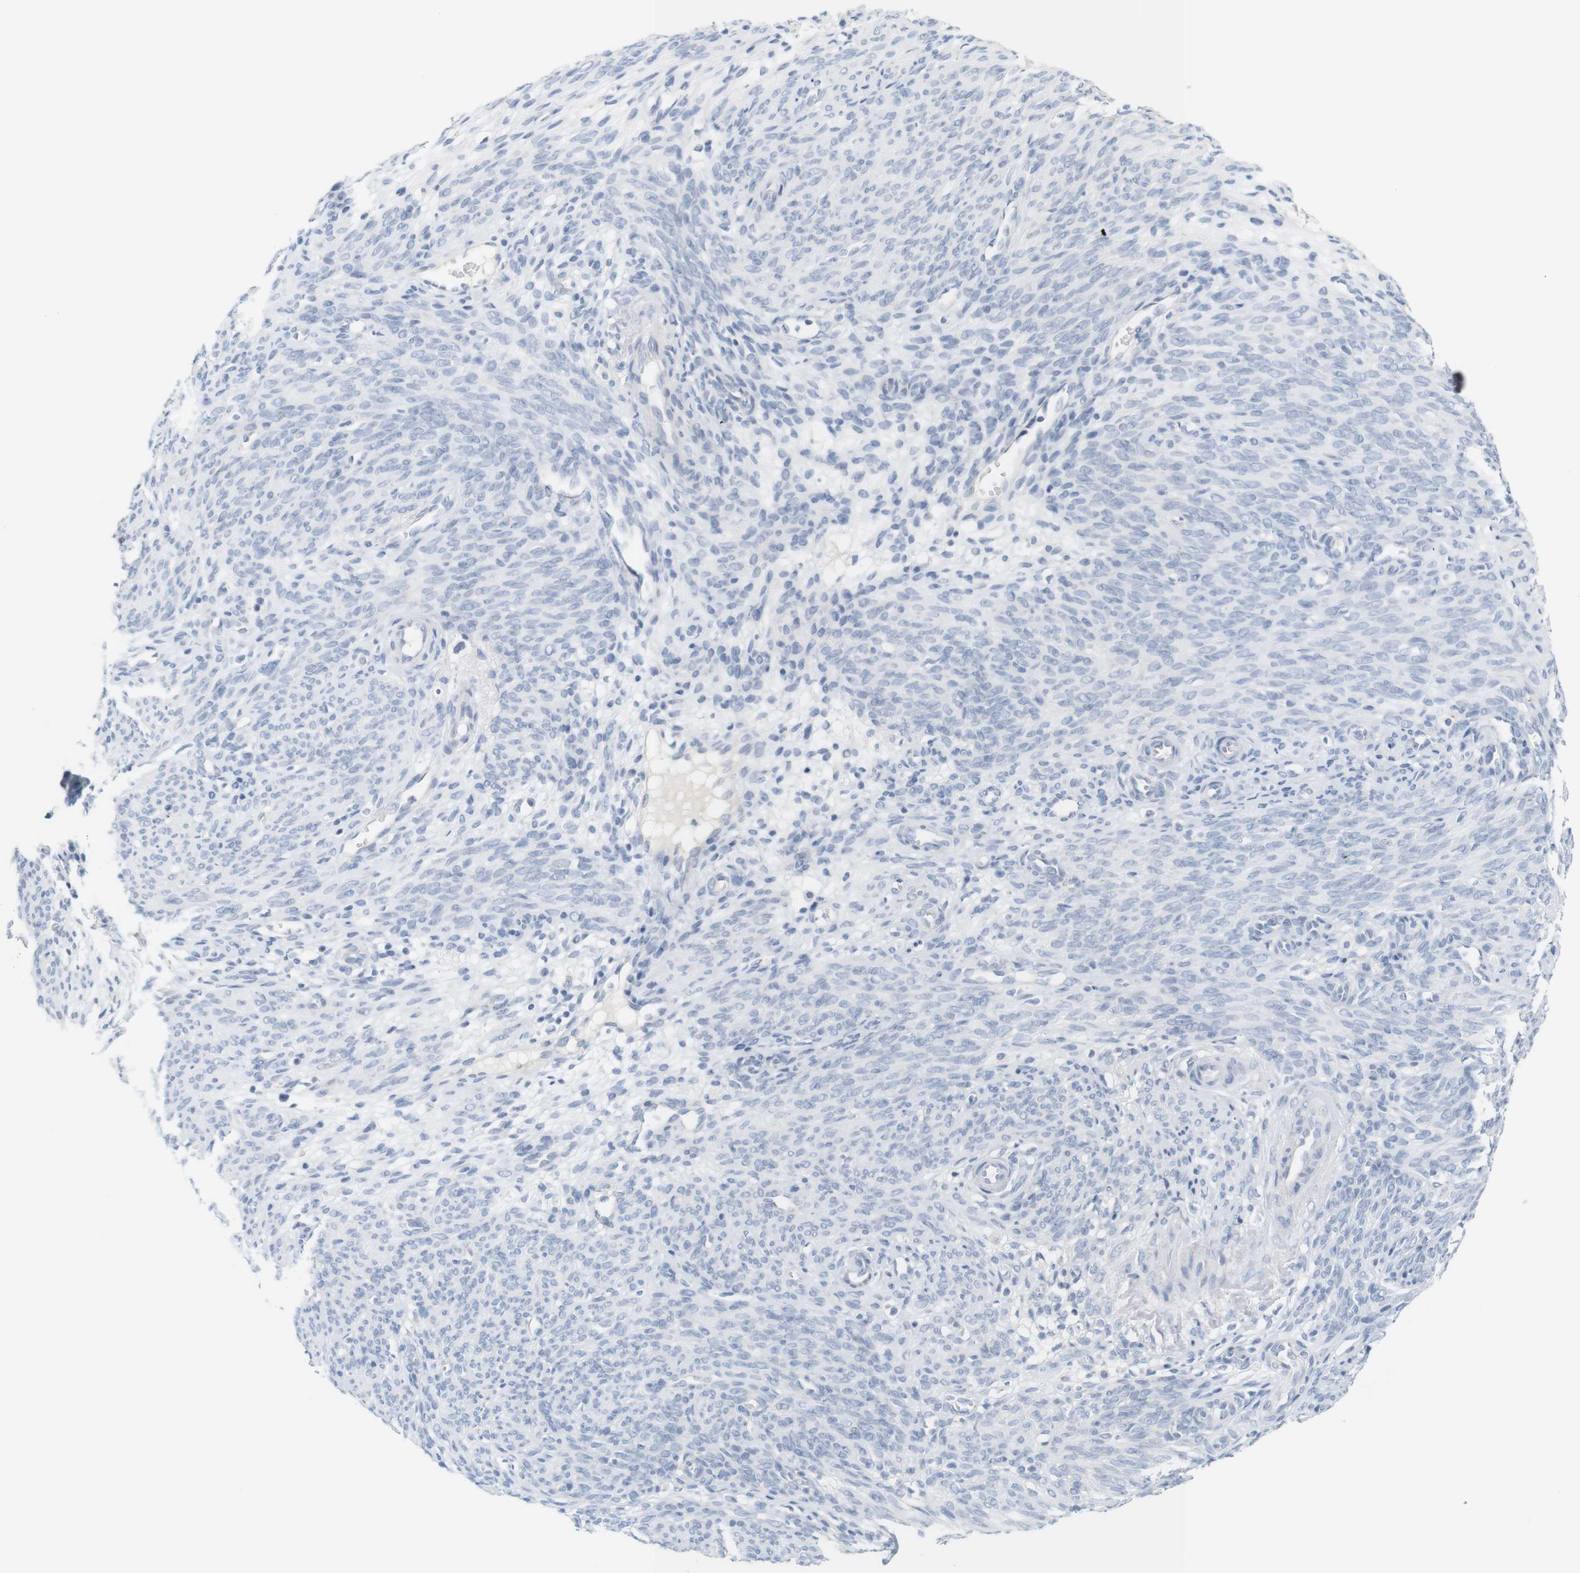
{"staining": {"intensity": "negative", "quantity": "none", "location": "none"}, "tissue": "endometrium", "cell_type": "Cells in endometrial stroma", "image_type": "normal", "snomed": [{"axis": "morphology", "description": "Normal tissue, NOS"}, {"axis": "morphology", "description": "Adenocarcinoma, NOS"}, {"axis": "topography", "description": "Endometrium"}, {"axis": "topography", "description": "Ovary"}], "caption": "Immunohistochemical staining of normal human endometrium displays no significant expression in cells in endometrial stroma.", "gene": "RGS9", "patient": {"sex": "female", "age": 68}}